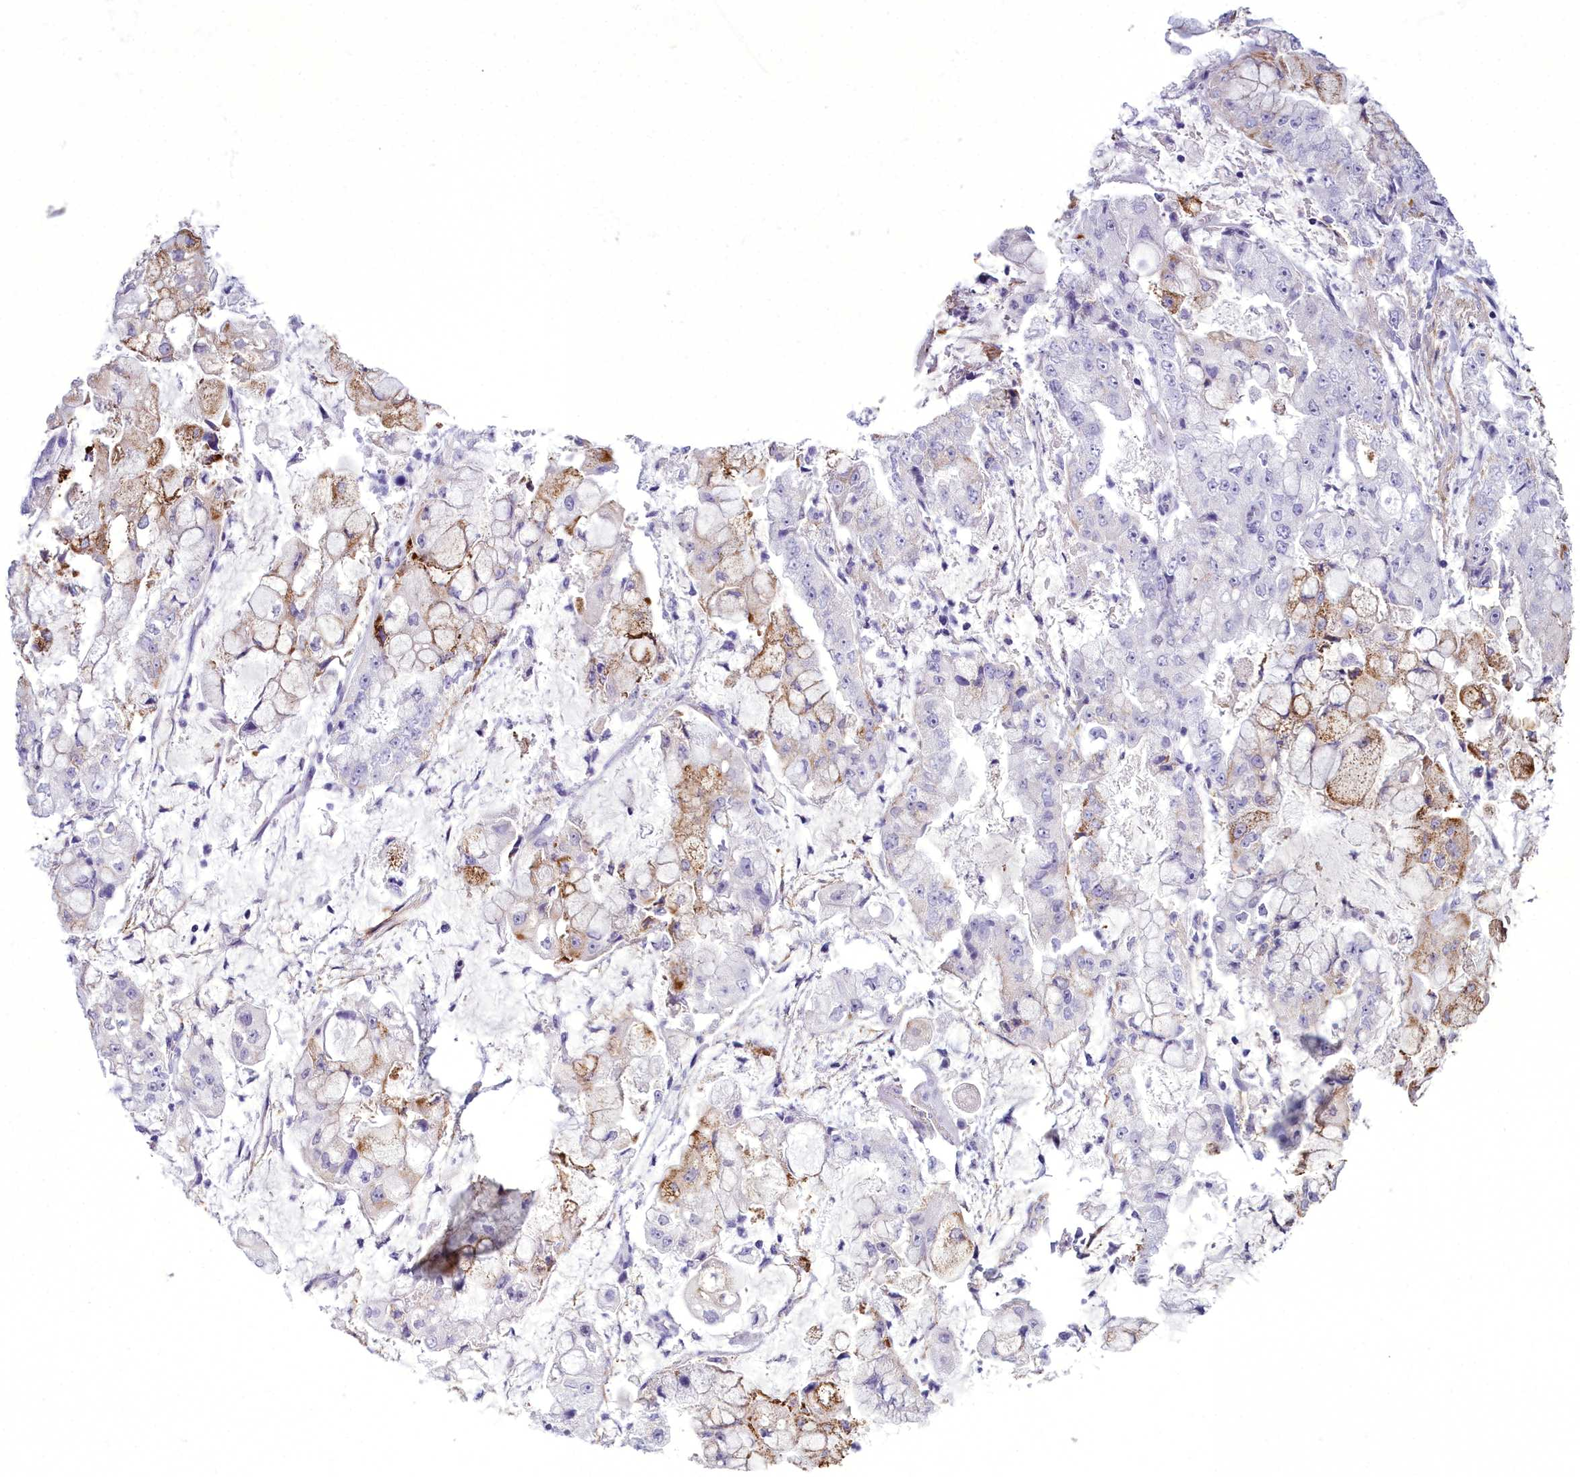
{"staining": {"intensity": "moderate", "quantity": "<25%", "location": "cytoplasmic/membranous"}, "tissue": "stomach cancer", "cell_type": "Tumor cells", "image_type": "cancer", "snomed": [{"axis": "morphology", "description": "Adenocarcinoma, NOS"}, {"axis": "topography", "description": "Stomach"}], "caption": "Moderate cytoplasmic/membranous expression is present in about <25% of tumor cells in adenocarcinoma (stomach).", "gene": "OSTN", "patient": {"sex": "male", "age": 76}}